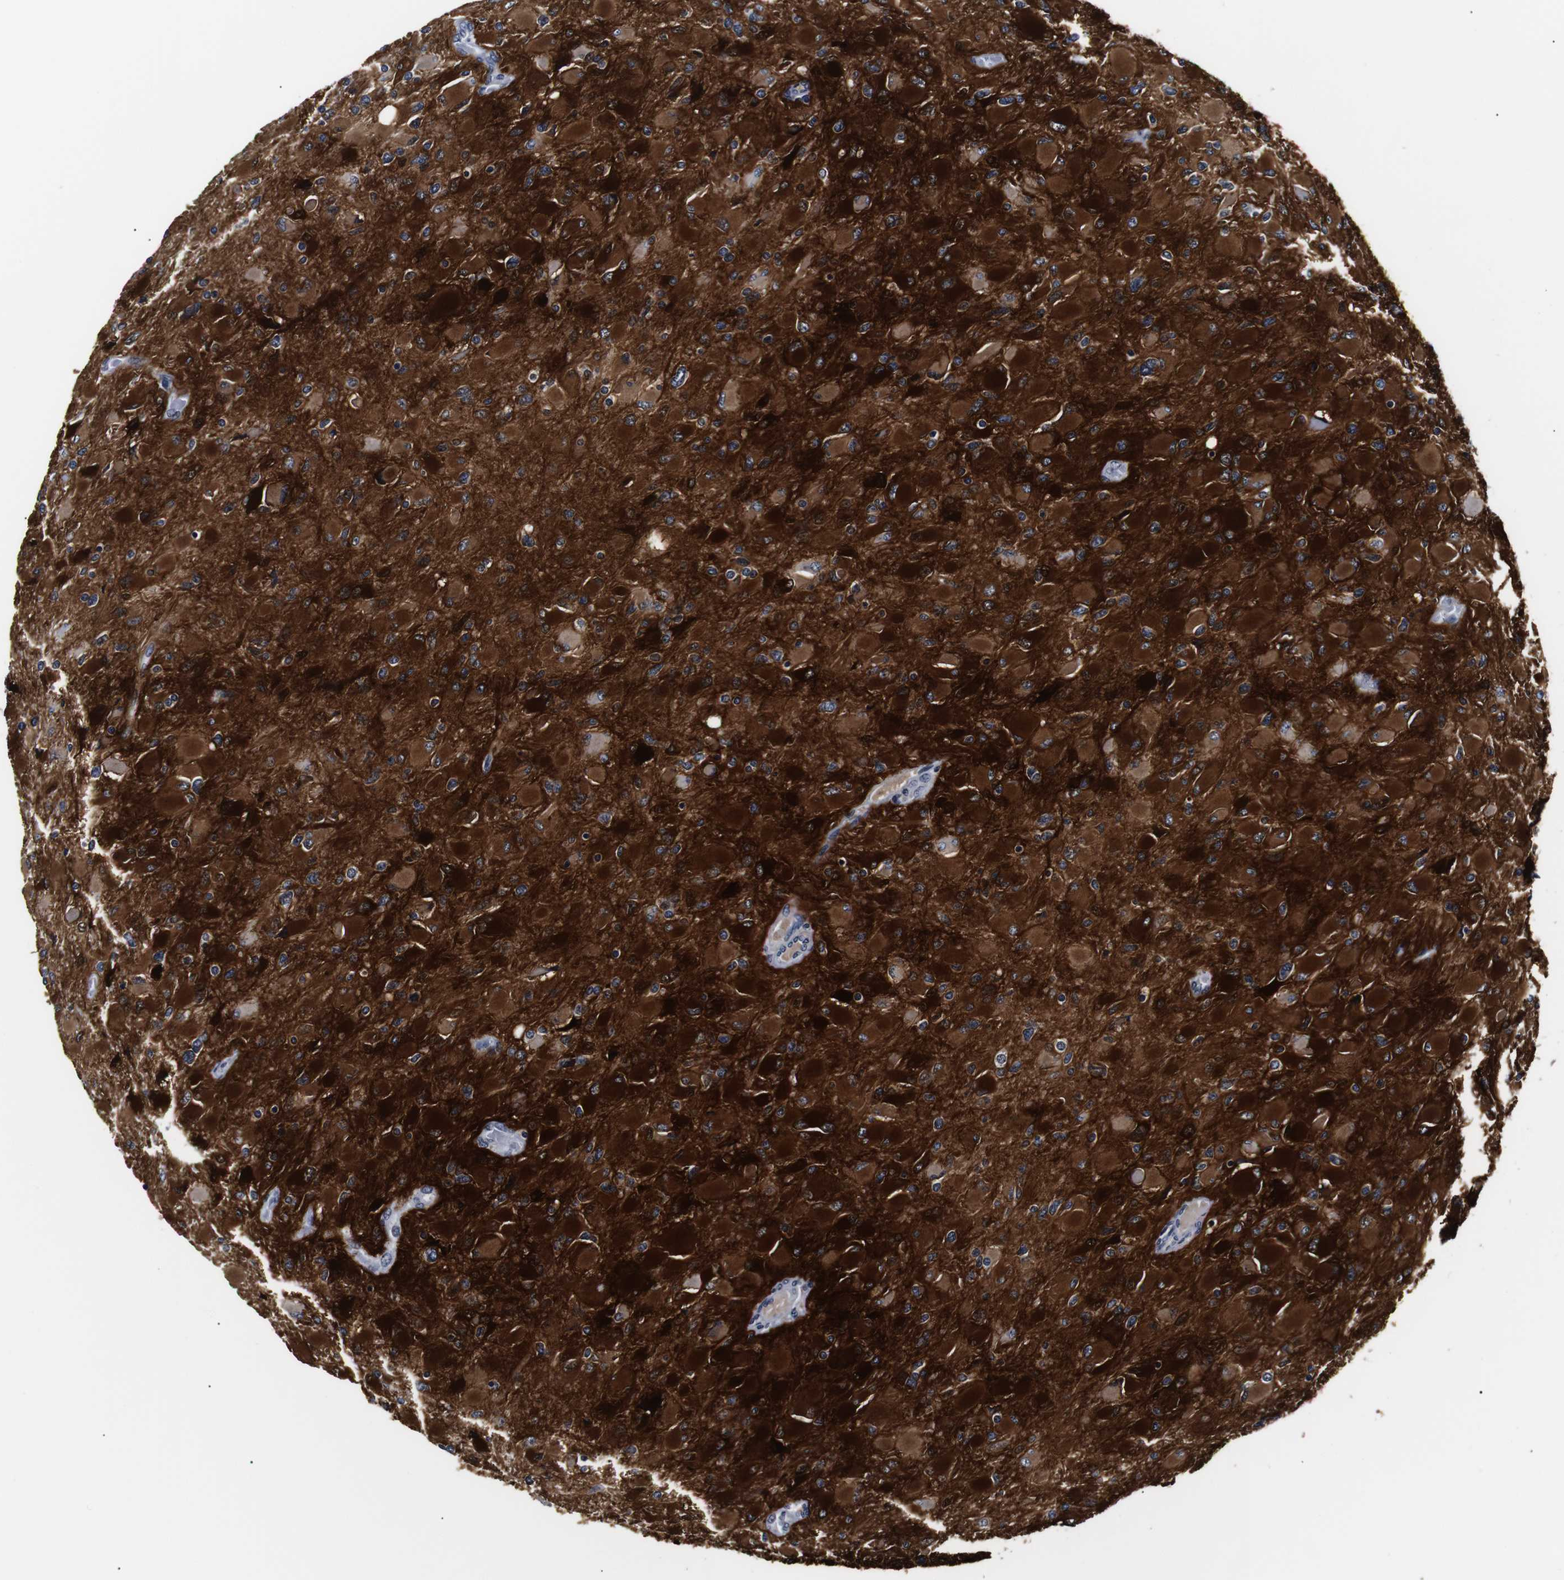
{"staining": {"intensity": "strong", "quantity": ">75%", "location": "cytoplasmic/membranous"}, "tissue": "glioma", "cell_type": "Tumor cells", "image_type": "cancer", "snomed": [{"axis": "morphology", "description": "Glioma, malignant, High grade"}, {"axis": "topography", "description": "Cerebral cortex"}], "caption": "Protein expression analysis of human malignant glioma (high-grade) reveals strong cytoplasmic/membranous positivity in about >75% of tumor cells.", "gene": "GAP43", "patient": {"sex": "female", "age": 36}}